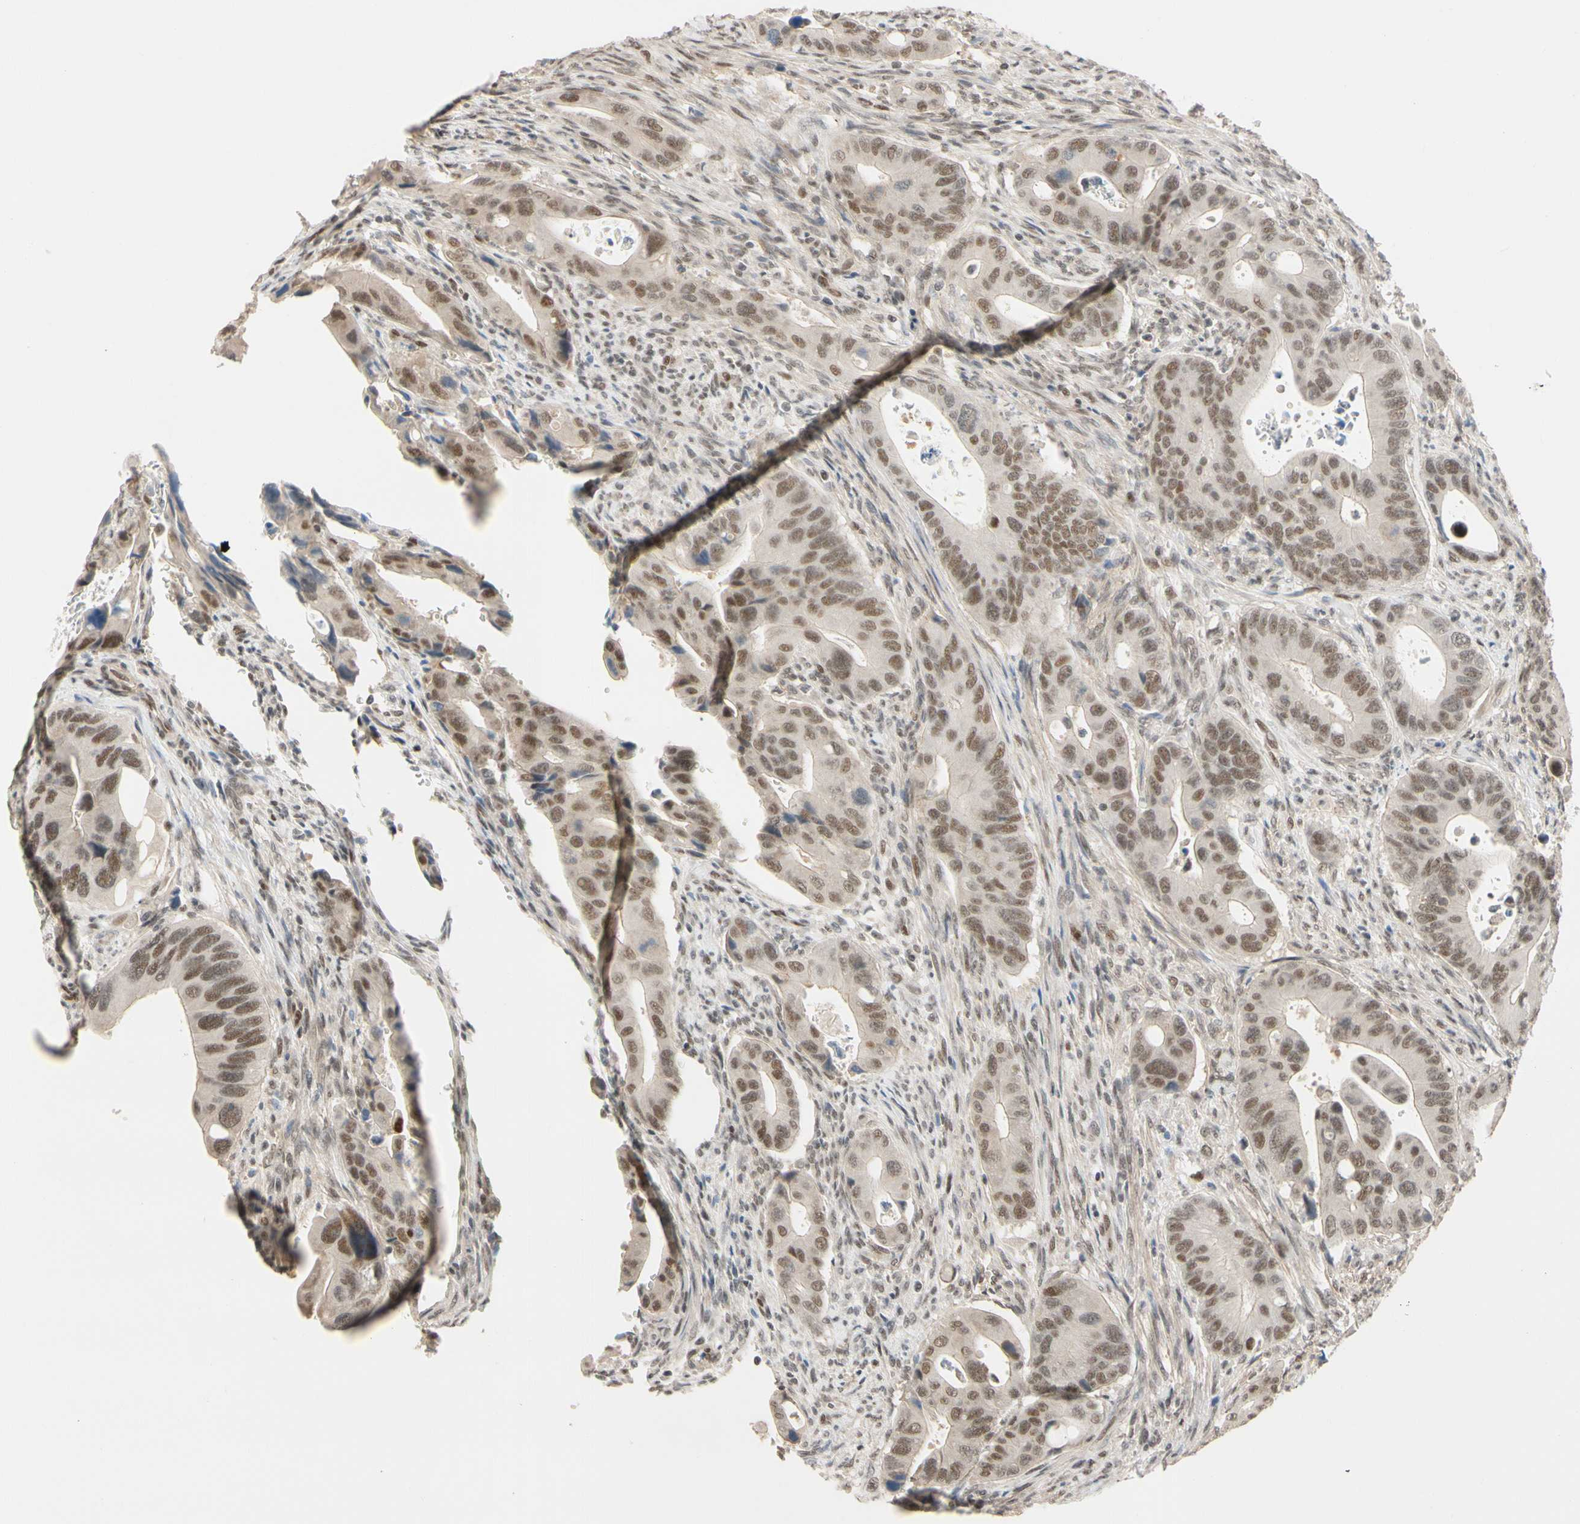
{"staining": {"intensity": "moderate", "quantity": ">75%", "location": "nuclear"}, "tissue": "colorectal cancer", "cell_type": "Tumor cells", "image_type": "cancer", "snomed": [{"axis": "morphology", "description": "Adenocarcinoma, NOS"}, {"axis": "topography", "description": "Rectum"}], "caption": "This photomicrograph exhibits adenocarcinoma (colorectal) stained with immunohistochemistry (IHC) to label a protein in brown. The nuclear of tumor cells show moderate positivity for the protein. Nuclei are counter-stained blue.", "gene": "TAF4", "patient": {"sex": "female", "age": 57}}